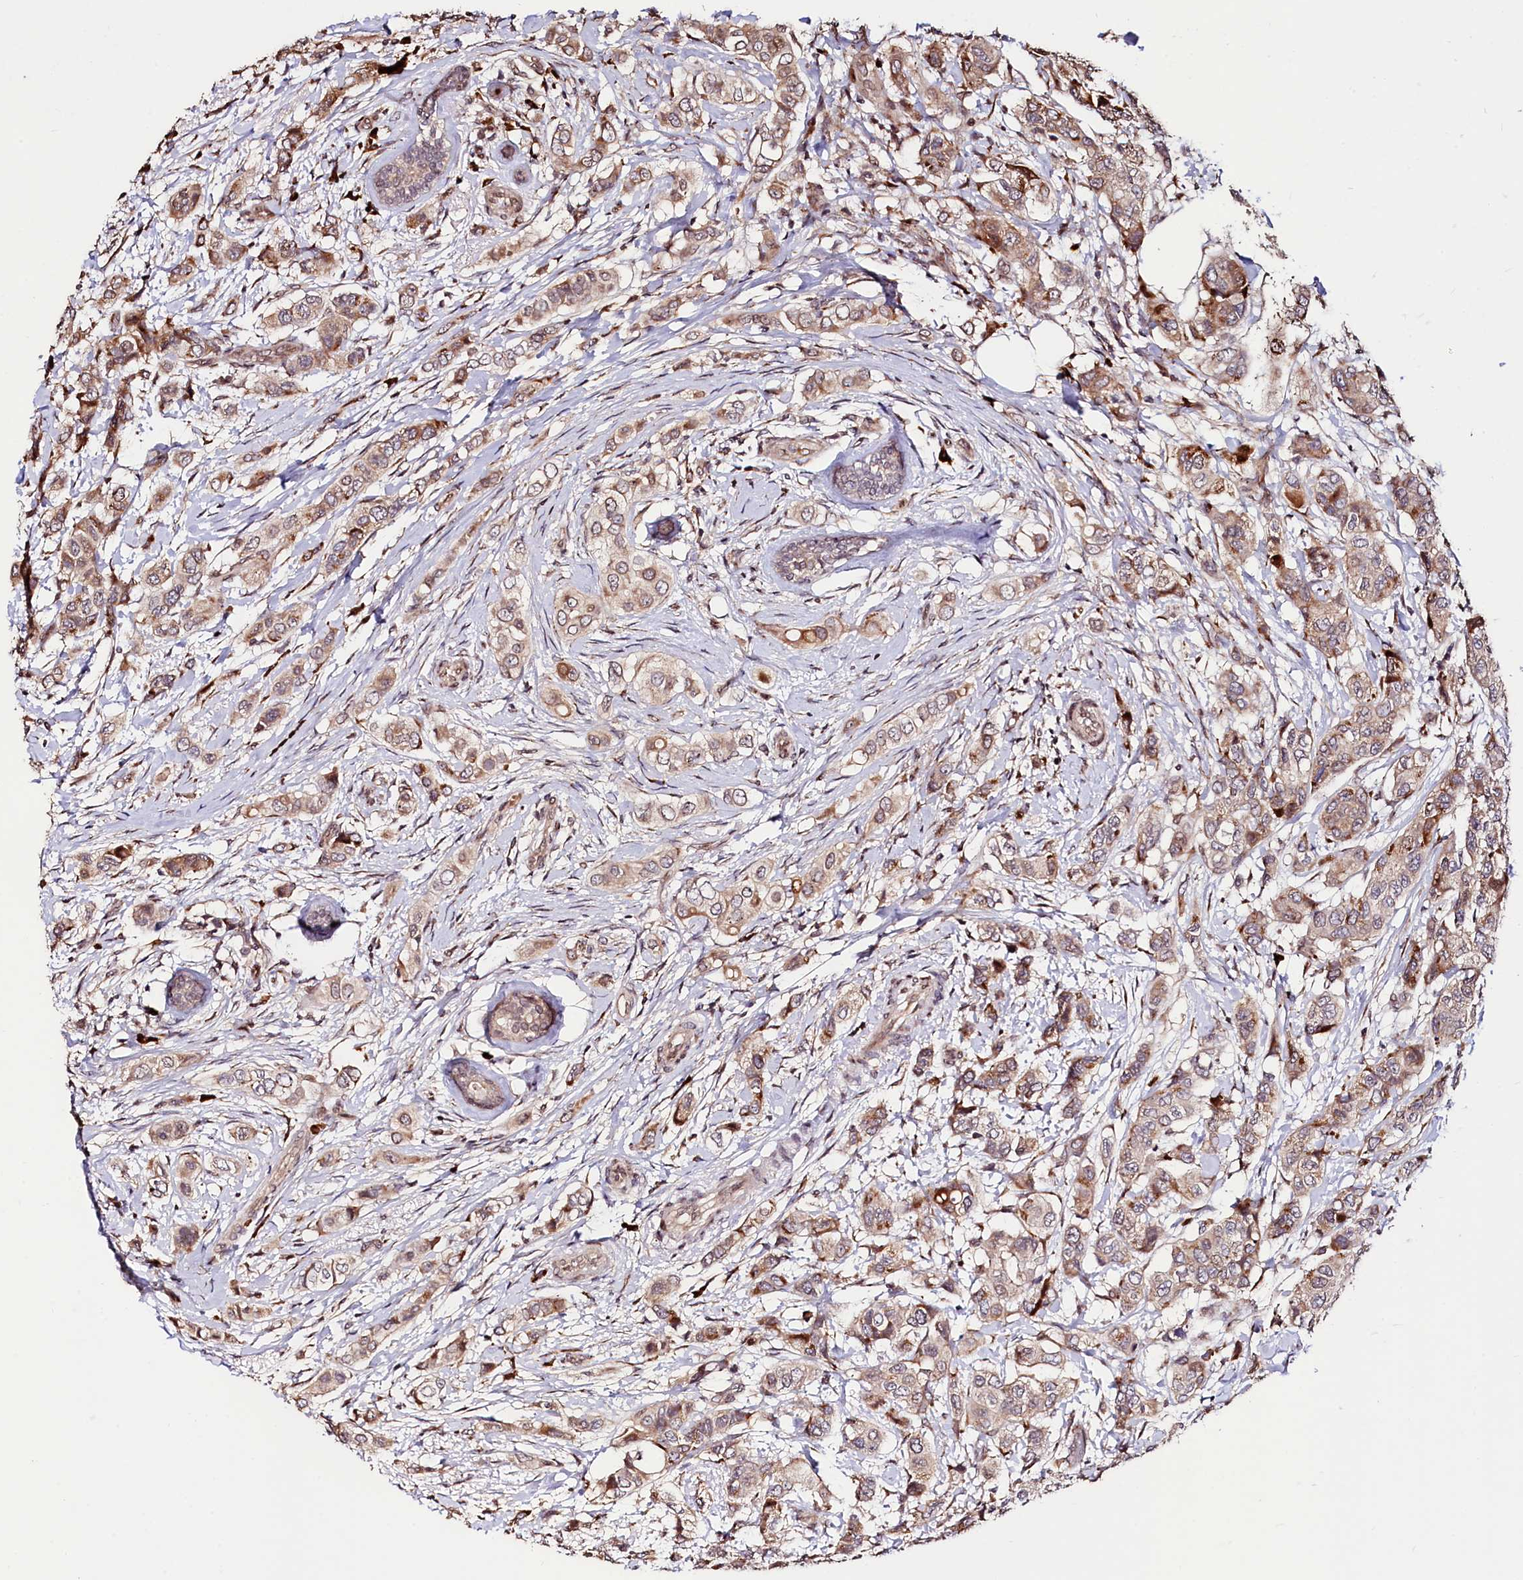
{"staining": {"intensity": "moderate", "quantity": ">75%", "location": "cytoplasmic/membranous"}, "tissue": "breast cancer", "cell_type": "Tumor cells", "image_type": "cancer", "snomed": [{"axis": "morphology", "description": "Lobular carcinoma"}, {"axis": "topography", "description": "Breast"}], "caption": "DAB (3,3'-diaminobenzidine) immunohistochemical staining of human breast cancer exhibits moderate cytoplasmic/membranous protein expression in about >75% of tumor cells.", "gene": "C5orf15", "patient": {"sex": "female", "age": 51}}